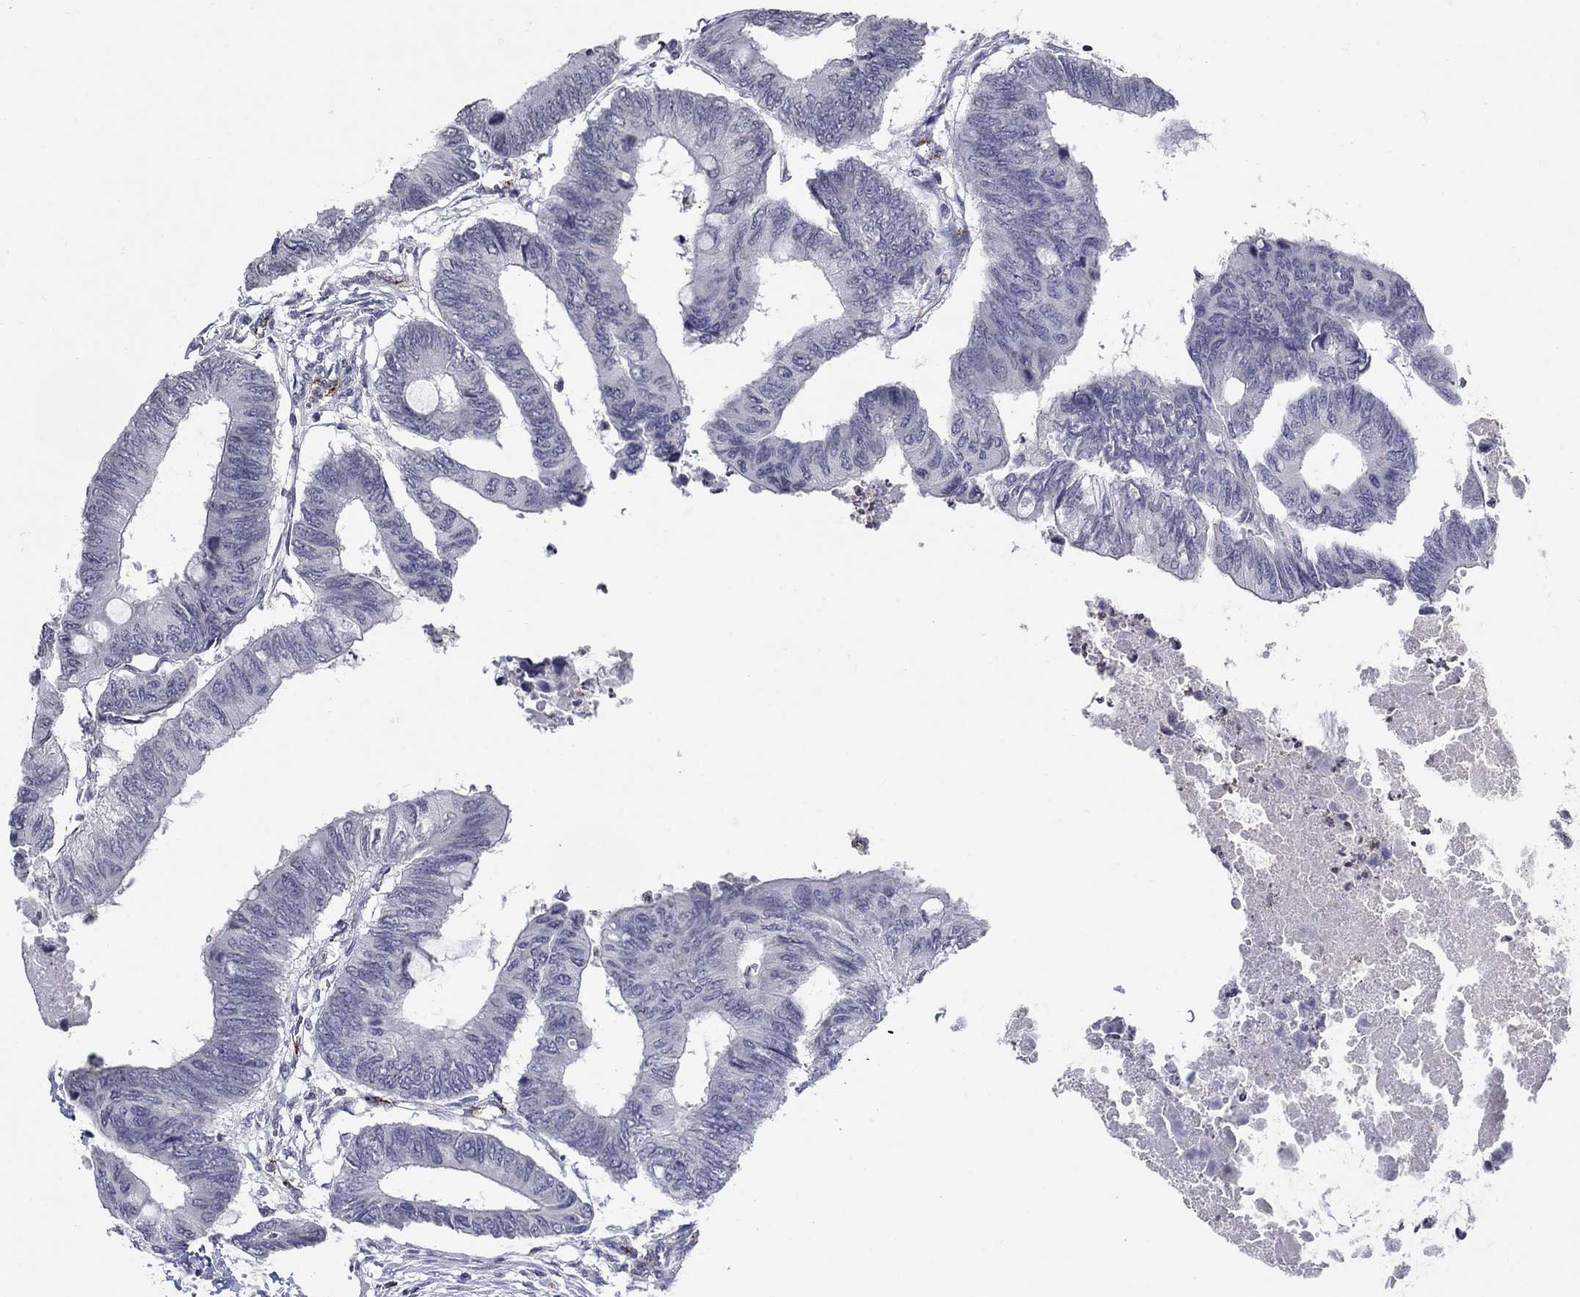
{"staining": {"intensity": "negative", "quantity": "none", "location": "none"}, "tissue": "colorectal cancer", "cell_type": "Tumor cells", "image_type": "cancer", "snomed": [{"axis": "morphology", "description": "Normal tissue, NOS"}, {"axis": "morphology", "description": "Adenocarcinoma, NOS"}, {"axis": "topography", "description": "Rectum"}, {"axis": "topography", "description": "Peripheral nerve tissue"}], "caption": "This is an immunohistochemistry photomicrograph of colorectal adenocarcinoma. There is no staining in tumor cells.", "gene": "TINAG", "patient": {"sex": "male", "age": 92}}